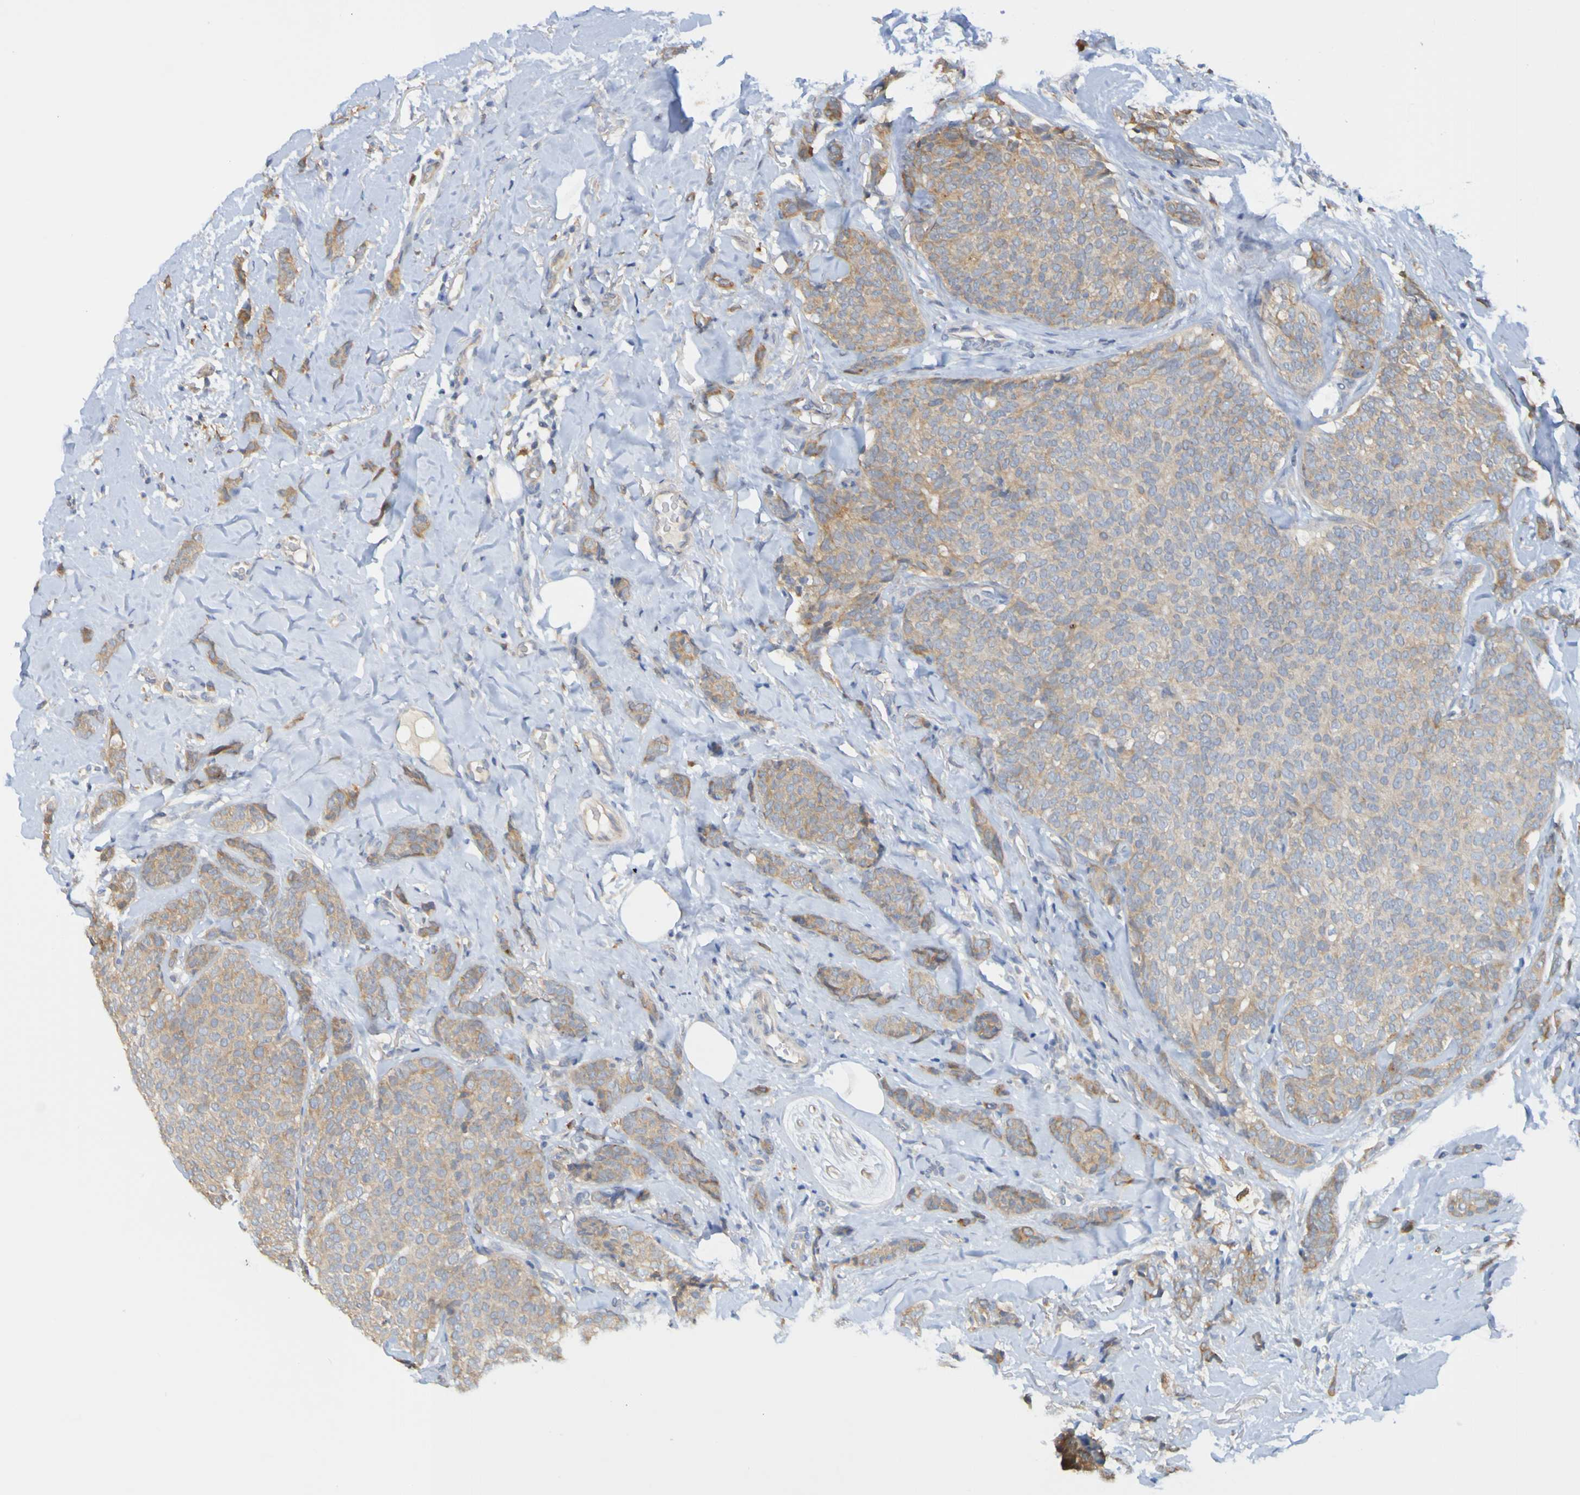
{"staining": {"intensity": "moderate", "quantity": ">75%", "location": "cytoplasmic/membranous"}, "tissue": "breast cancer", "cell_type": "Tumor cells", "image_type": "cancer", "snomed": [{"axis": "morphology", "description": "Lobular carcinoma"}, {"axis": "topography", "description": "Skin"}, {"axis": "topography", "description": "Breast"}], "caption": "This is a micrograph of IHC staining of breast cancer (lobular carcinoma), which shows moderate expression in the cytoplasmic/membranous of tumor cells.", "gene": "NAV2", "patient": {"sex": "female", "age": 46}}